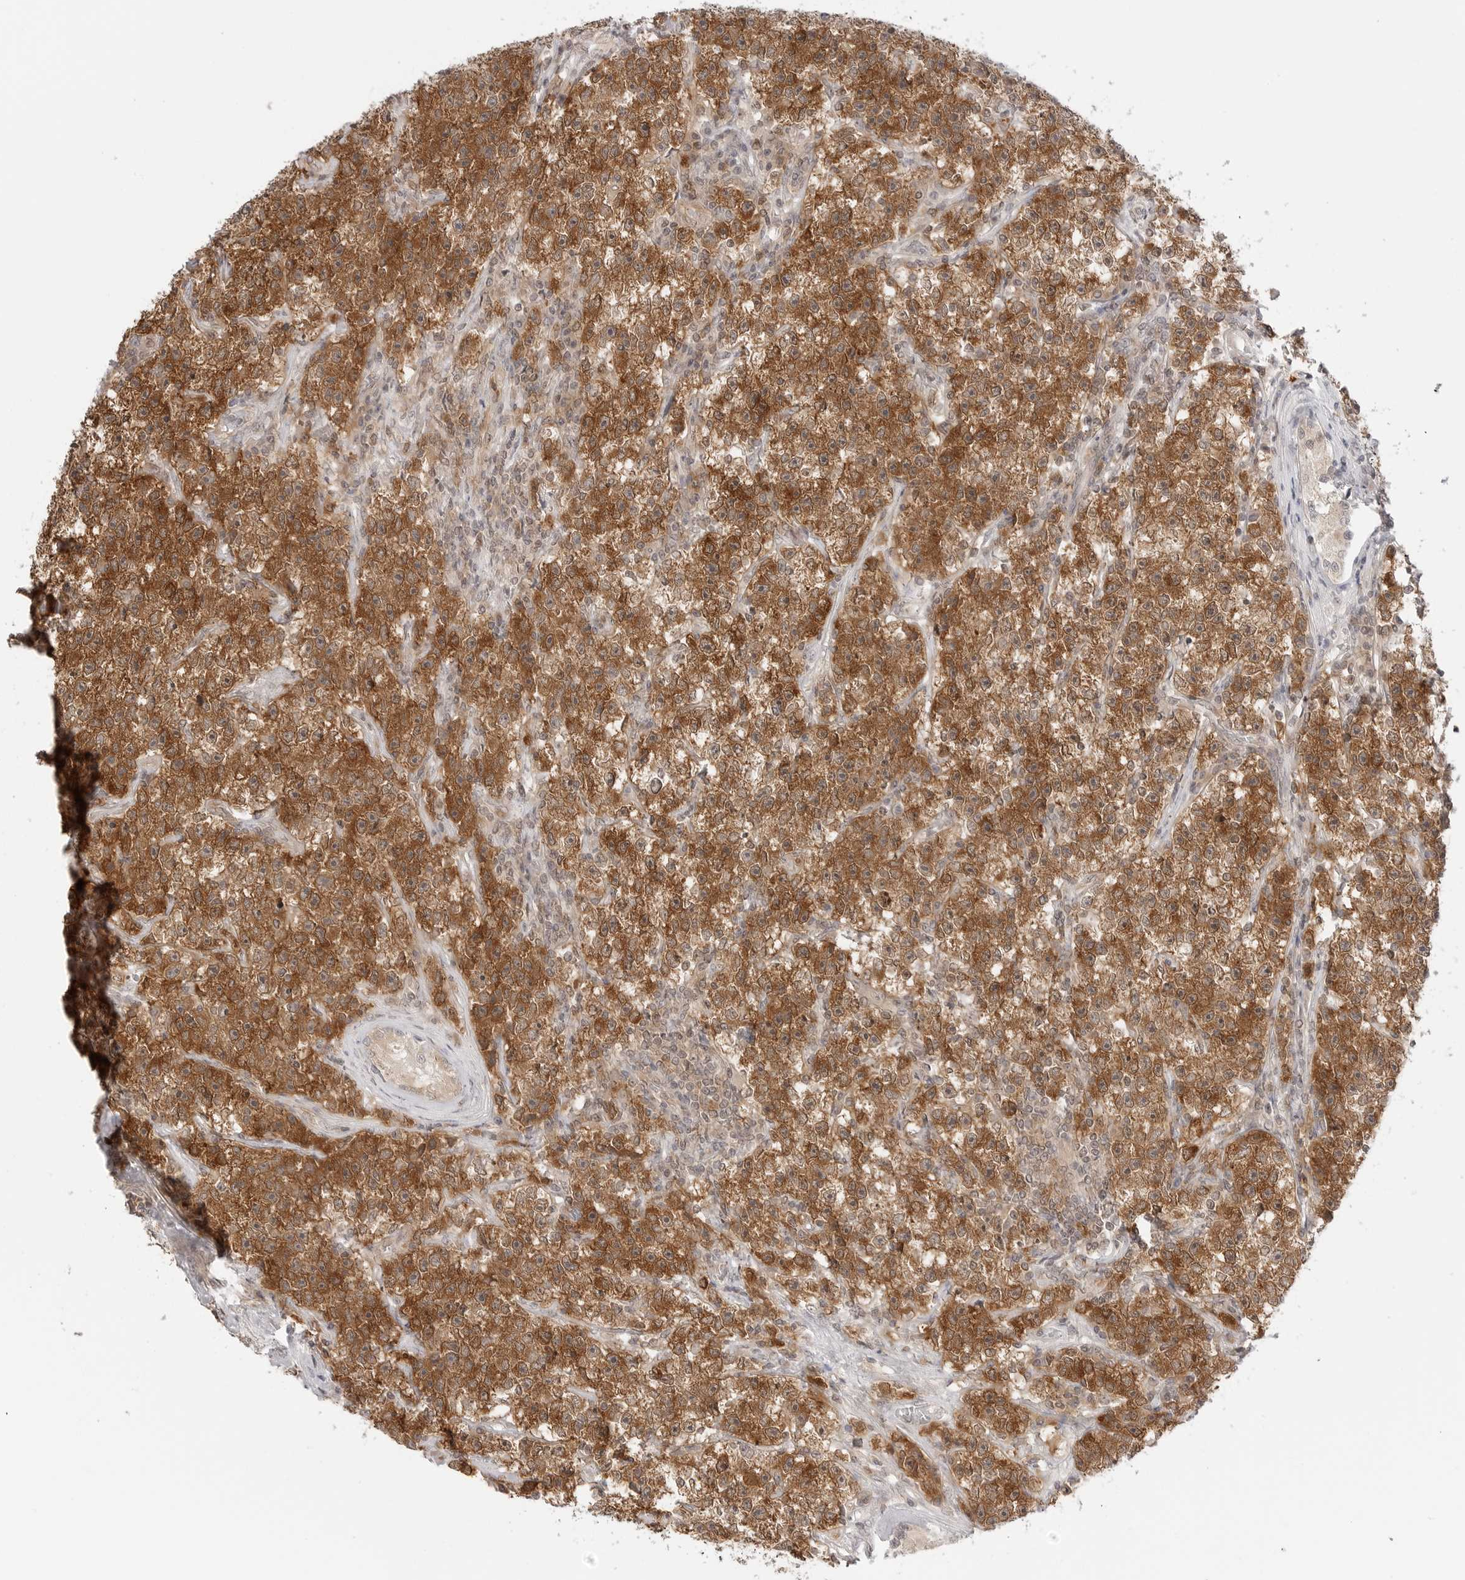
{"staining": {"intensity": "strong", "quantity": ">75%", "location": "cytoplasmic/membranous"}, "tissue": "testis cancer", "cell_type": "Tumor cells", "image_type": "cancer", "snomed": [{"axis": "morphology", "description": "Seminoma, NOS"}, {"axis": "topography", "description": "Testis"}], "caption": "Approximately >75% of tumor cells in testis cancer (seminoma) reveal strong cytoplasmic/membranous protein staining as visualized by brown immunohistochemical staining.", "gene": "NUDC", "patient": {"sex": "male", "age": 22}}